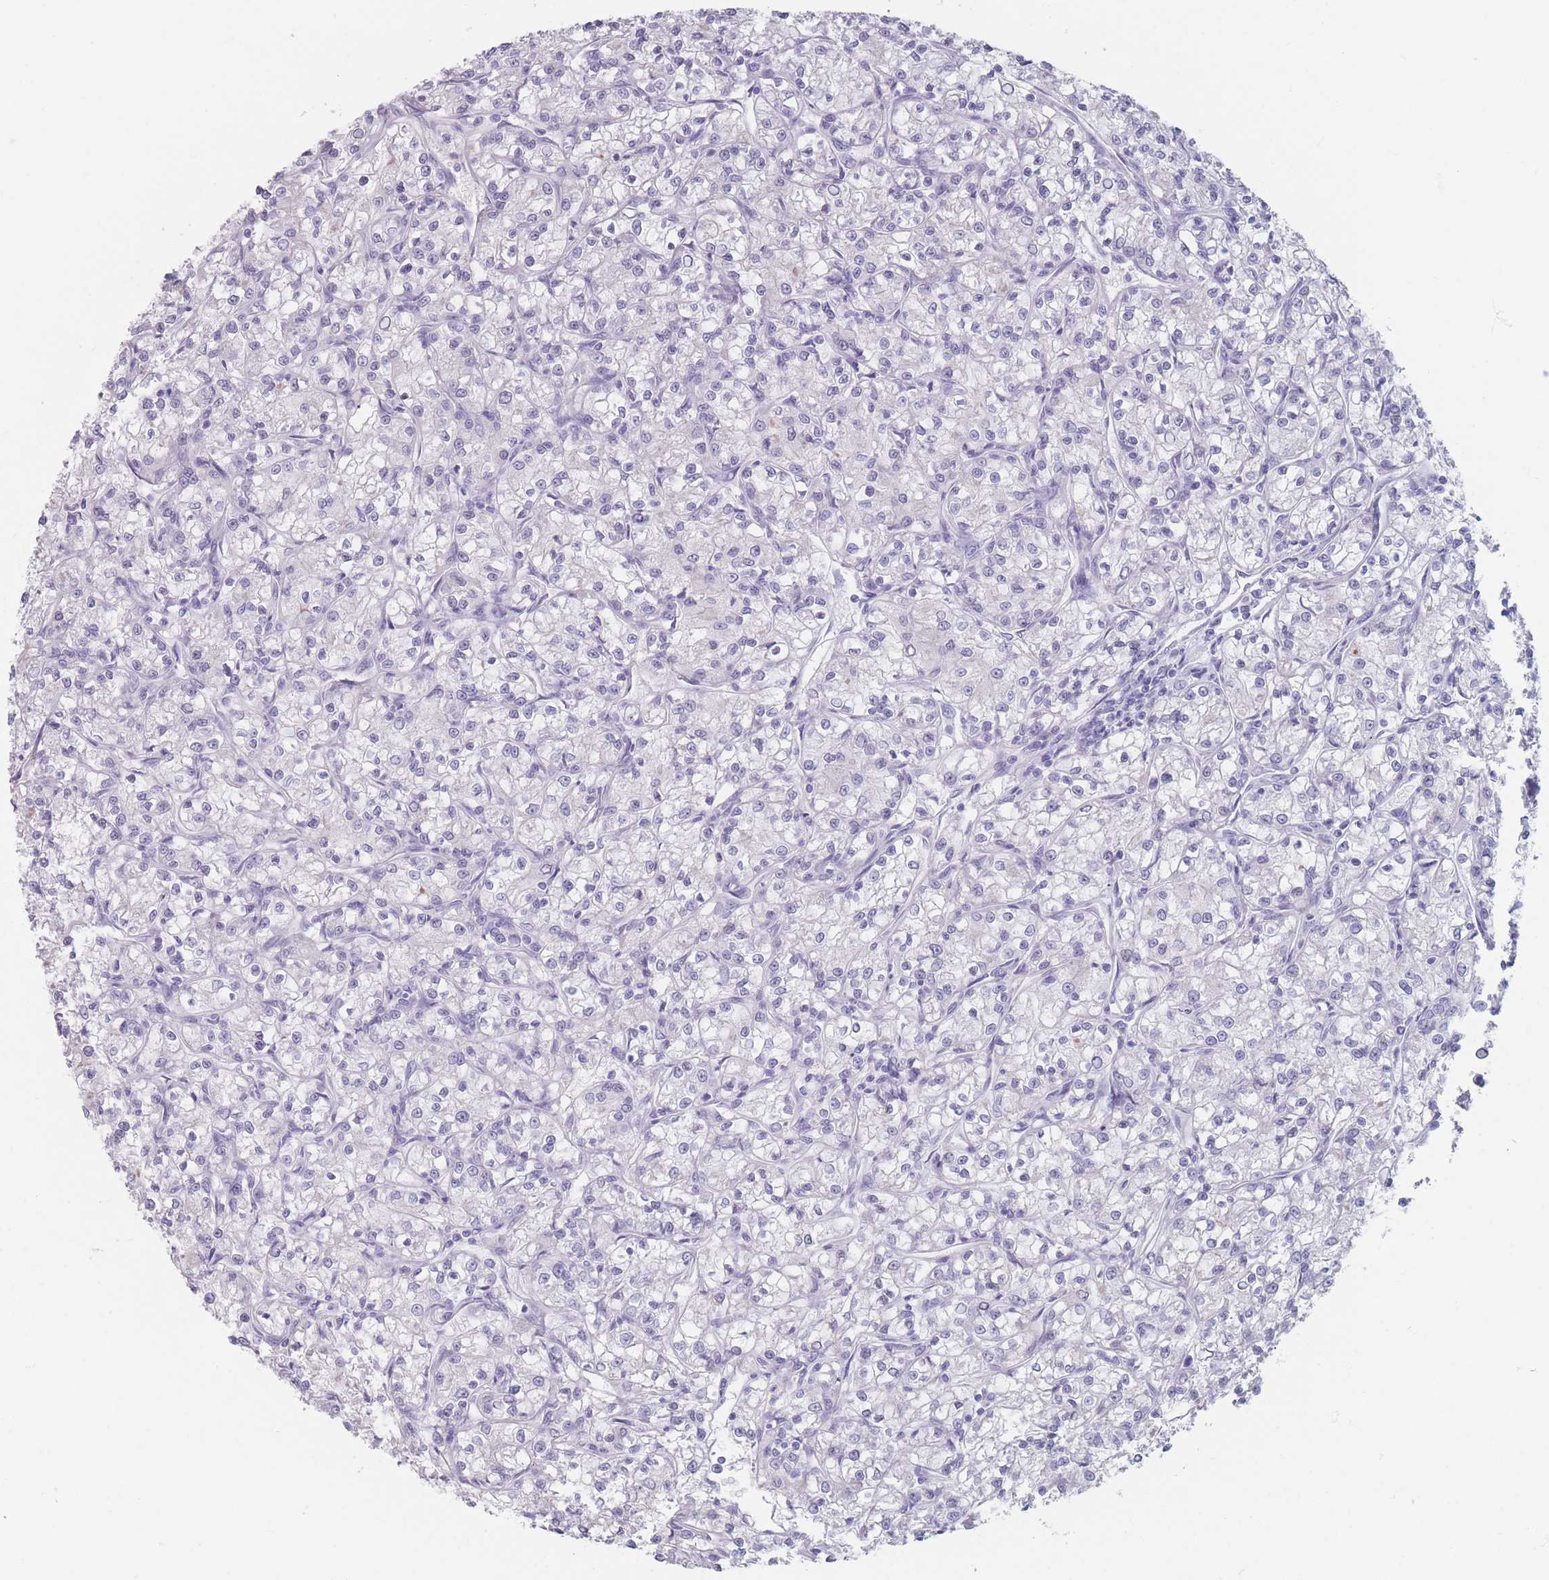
{"staining": {"intensity": "negative", "quantity": "none", "location": "none"}, "tissue": "renal cancer", "cell_type": "Tumor cells", "image_type": "cancer", "snomed": [{"axis": "morphology", "description": "Adenocarcinoma, NOS"}, {"axis": "topography", "description": "Kidney"}], "caption": "High magnification brightfield microscopy of renal adenocarcinoma stained with DAB (brown) and counterstained with hematoxylin (blue): tumor cells show no significant expression.", "gene": "PIGM", "patient": {"sex": "female", "age": 59}}